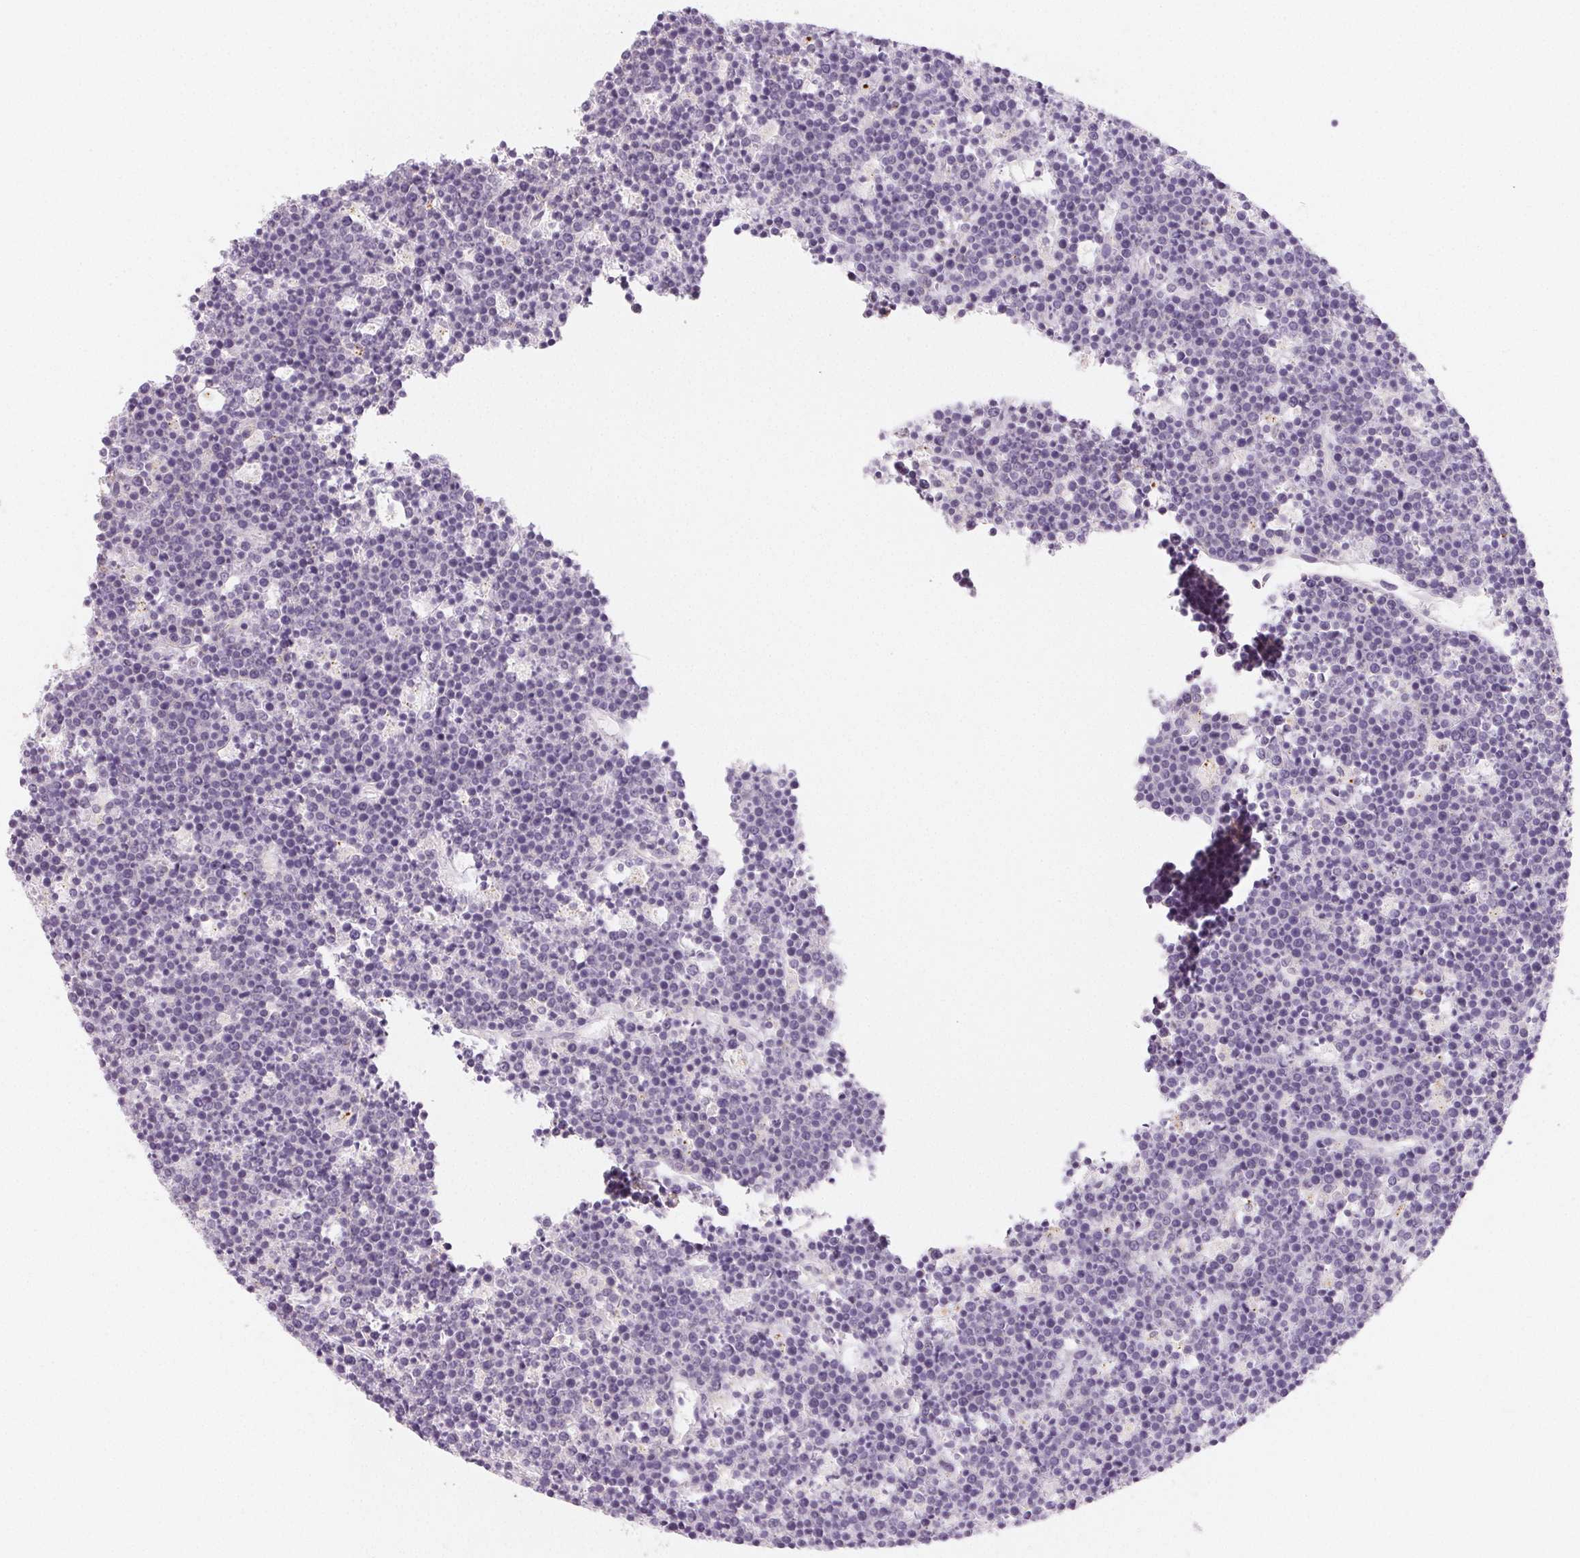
{"staining": {"intensity": "negative", "quantity": "none", "location": "none"}, "tissue": "lymphoma", "cell_type": "Tumor cells", "image_type": "cancer", "snomed": [{"axis": "morphology", "description": "Malignant lymphoma, non-Hodgkin's type, High grade"}, {"axis": "topography", "description": "Ovary"}], "caption": "Tumor cells are negative for protein expression in human high-grade malignant lymphoma, non-Hodgkin's type. (Stains: DAB IHC with hematoxylin counter stain, Microscopy: brightfield microscopy at high magnification).", "gene": "LRRC23", "patient": {"sex": "female", "age": 56}}